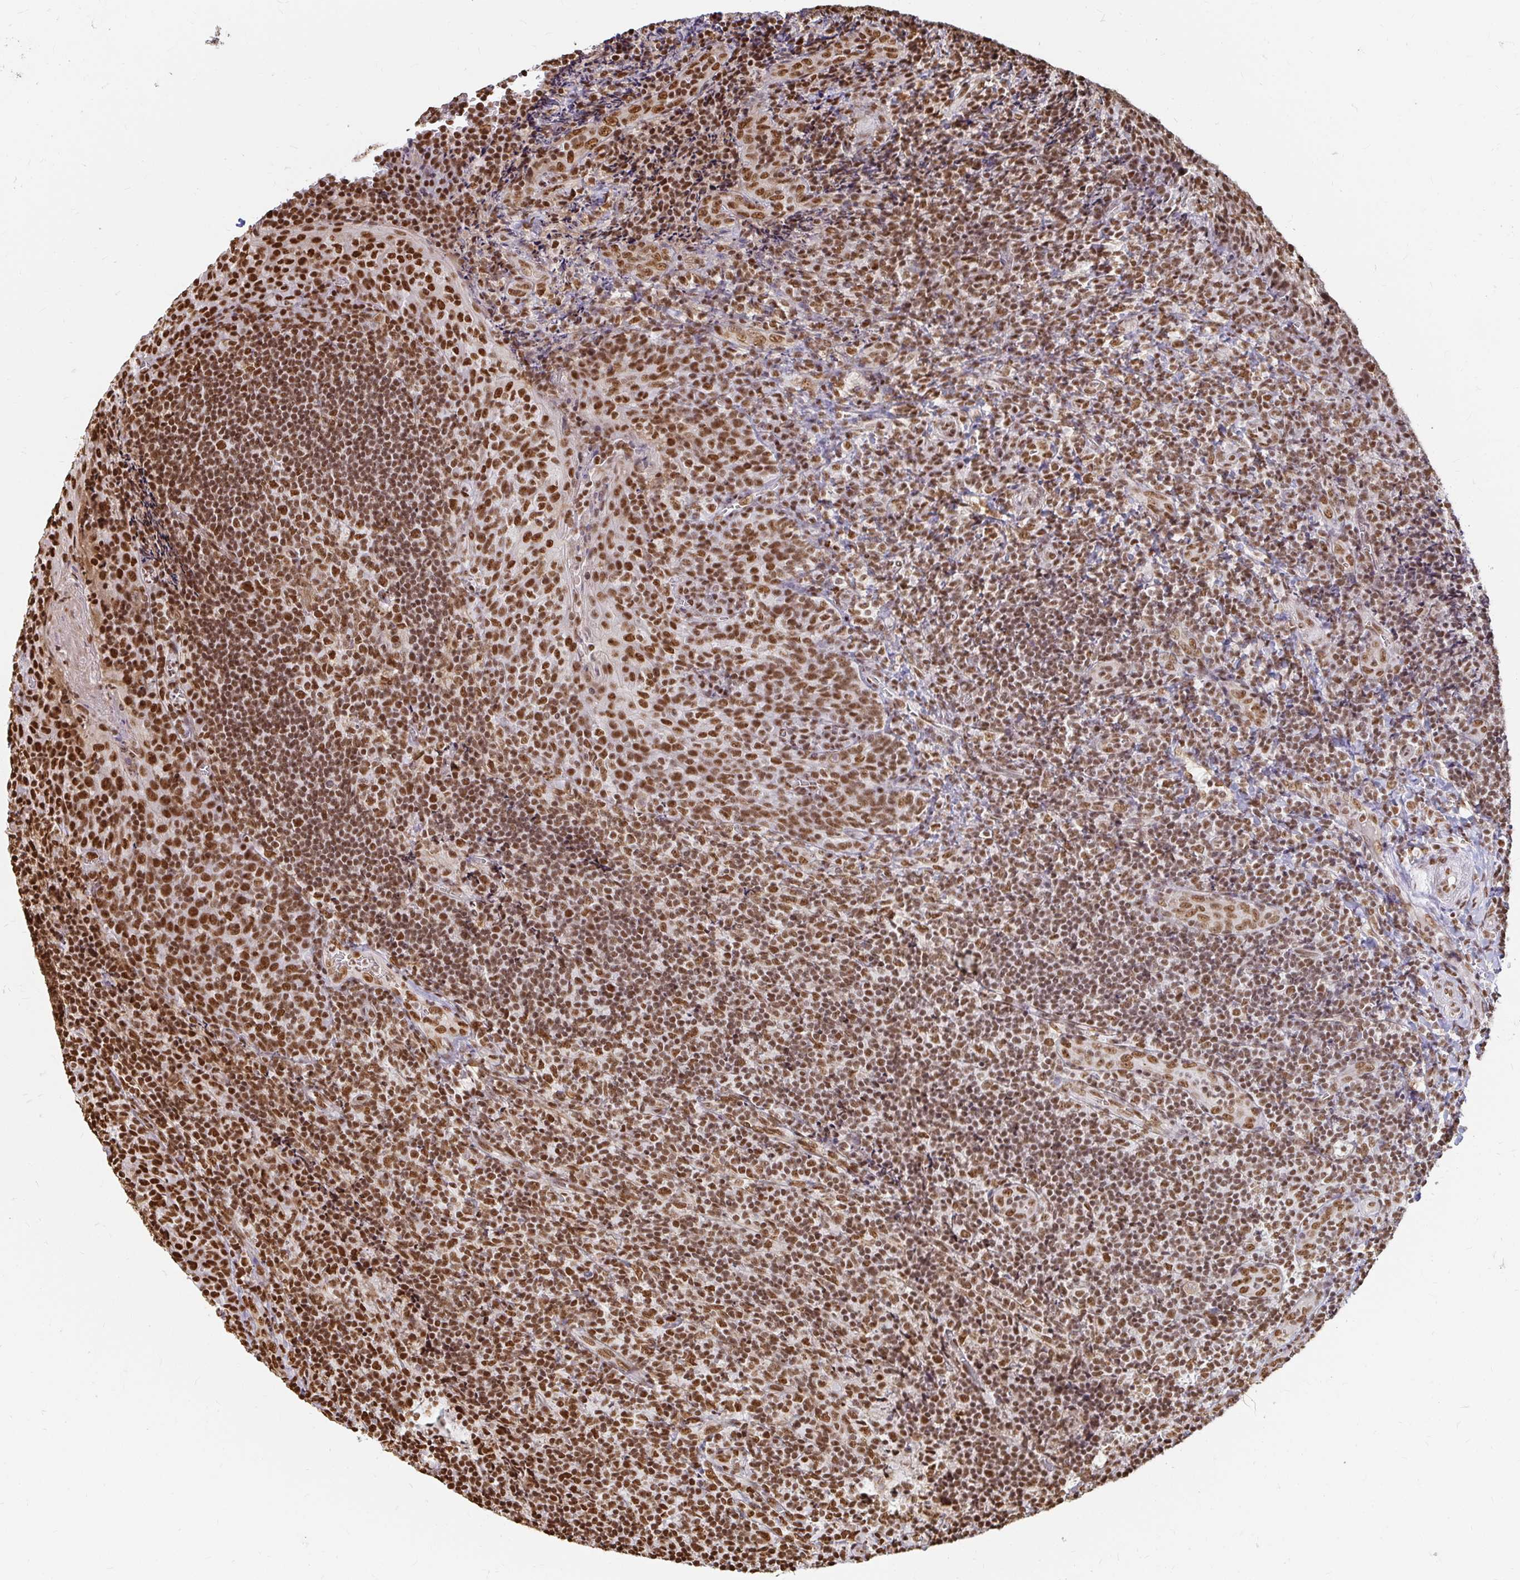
{"staining": {"intensity": "strong", "quantity": ">75%", "location": "nuclear"}, "tissue": "tonsil", "cell_type": "Germinal center cells", "image_type": "normal", "snomed": [{"axis": "morphology", "description": "Normal tissue, NOS"}, {"axis": "topography", "description": "Tonsil"}], "caption": "Benign tonsil reveals strong nuclear staining in approximately >75% of germinal center cells.", "gene": "HNRNPU", "patient": {"sex": "male", "age": 17}}